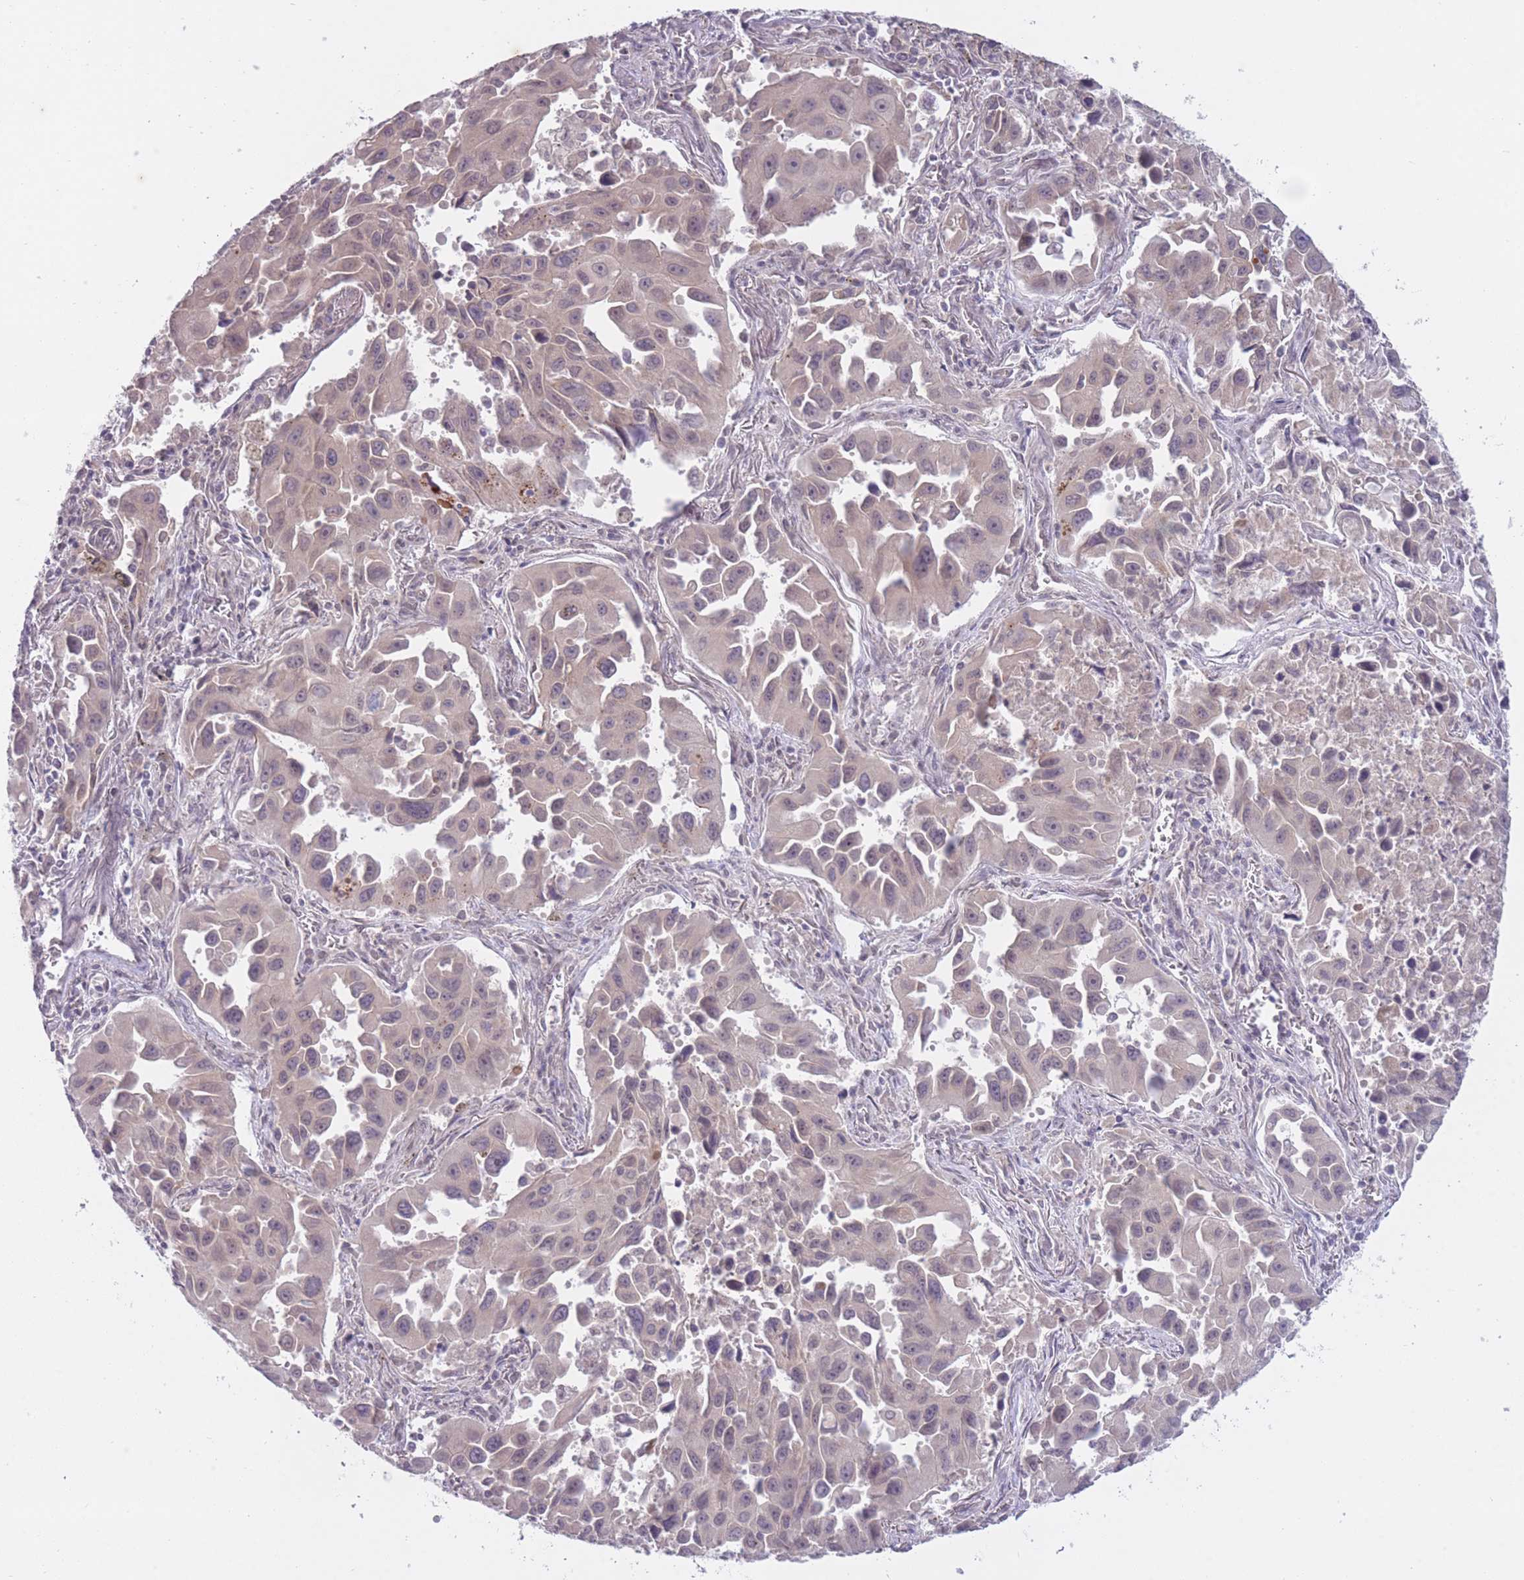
{"staining": {"intensity": "weak", "quantity": "25%-75%", "location": "cytoplasmic/membranous,nuclear"}, "tissue": "lung cancer", "cell_type": "Tumor cells", "image_type": "cancer", "snomed": [{"axis": "morphology", "description": "Adenocarcinoma, NOS"}, {"axis": "topography", "description": "Lung"}], "caption": "This histopathology image displays lung adenocarcinoma stained with immunohistochemistry (IHC) to label a protein in brown. The cytoplasmic/membranous and nuclear of tumor cells show weak positivity for the protein. Nuclei are counter-stained blue.", "gene": "ARPIN", "patient": {"sex": "male", "age": 66}}